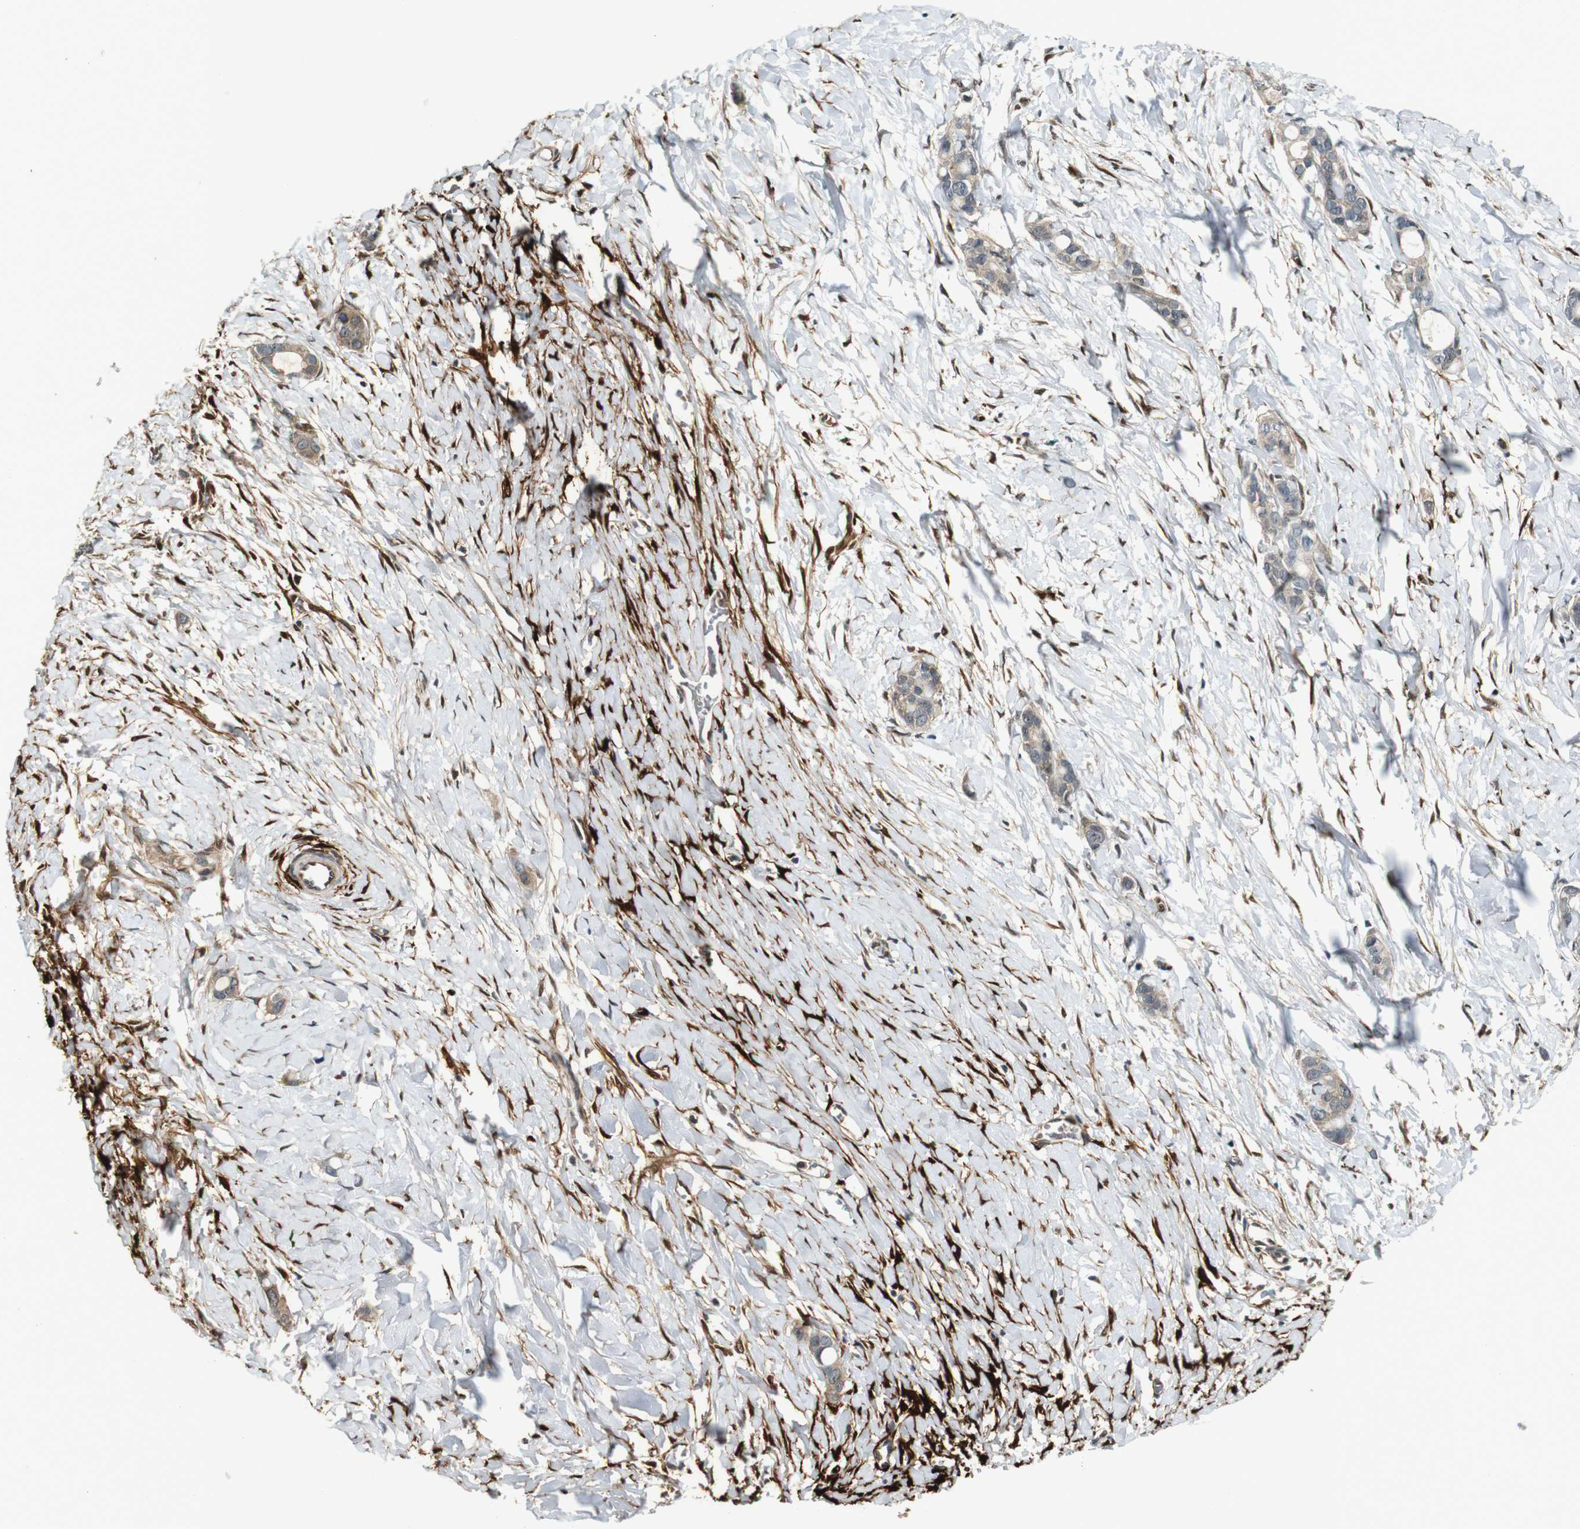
{"staining": {"intensity": "weak", "quantity": ">75%", "location": "cytoplasmic/membranous,nuclear"}, "tissue": "stomach cancer", "cell_type": "Tumor cells", "image_type": "cancer", "snomed": [{"axis": "morphology", "description": "Adenocarcinoma, NOS"}, {"axis": "topography", "description": "Stomach"}], "caption": "IHC (DAB (3,3'-diaminobenzidine)) staining of stomach cancer exhibits weak cytoplasmic/membranous and nuclear protein expression in approximately >75% of tumor cells.", "gene": "LXN", "patient": {"sex": "female", "age": 75}}